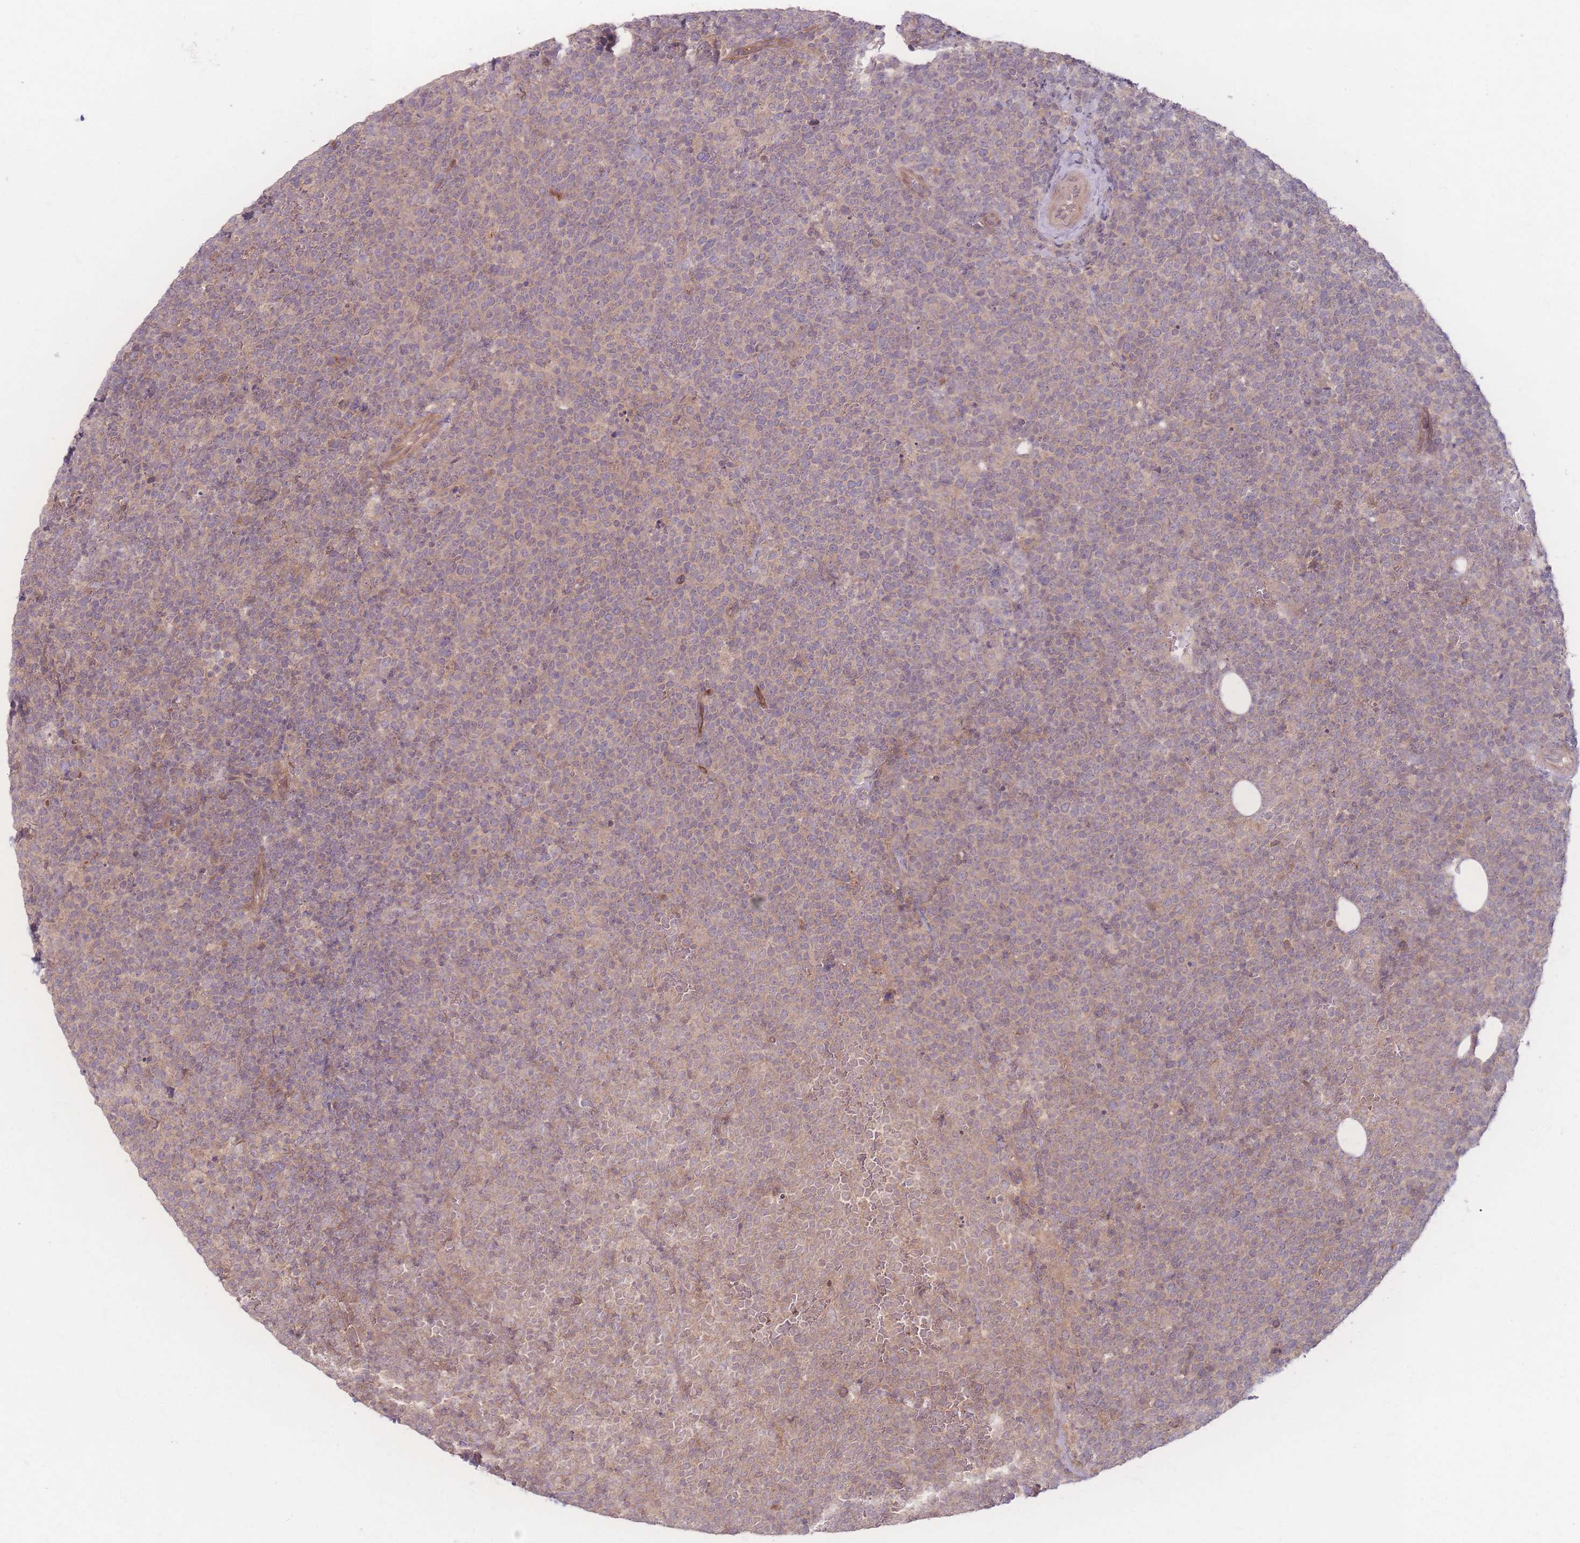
{"staining": {"intensity": "weak", "quantity": ">75%", "location": "cytoplasmic/membranous"}, "tissue": "lymphoma", "cell_type": "Tumor cells", "image_type": "cancer", "snomed": [{"axis": "morphology", "description": "Malignant lymphoma, non-Hodgkin's type, High grade"}, {"axis": "topography", "description": "Lymph node"}], "caption": "Immunohistochemical staining of human malignant lymphoma, non-Hodgkin's type (high-grade) demonstrates low levels of weak cytoplasmic/membranous positivity in about >75% of tumor cells.", "gene": "INSR", "patient": {"sex": "male", "age": 61}}